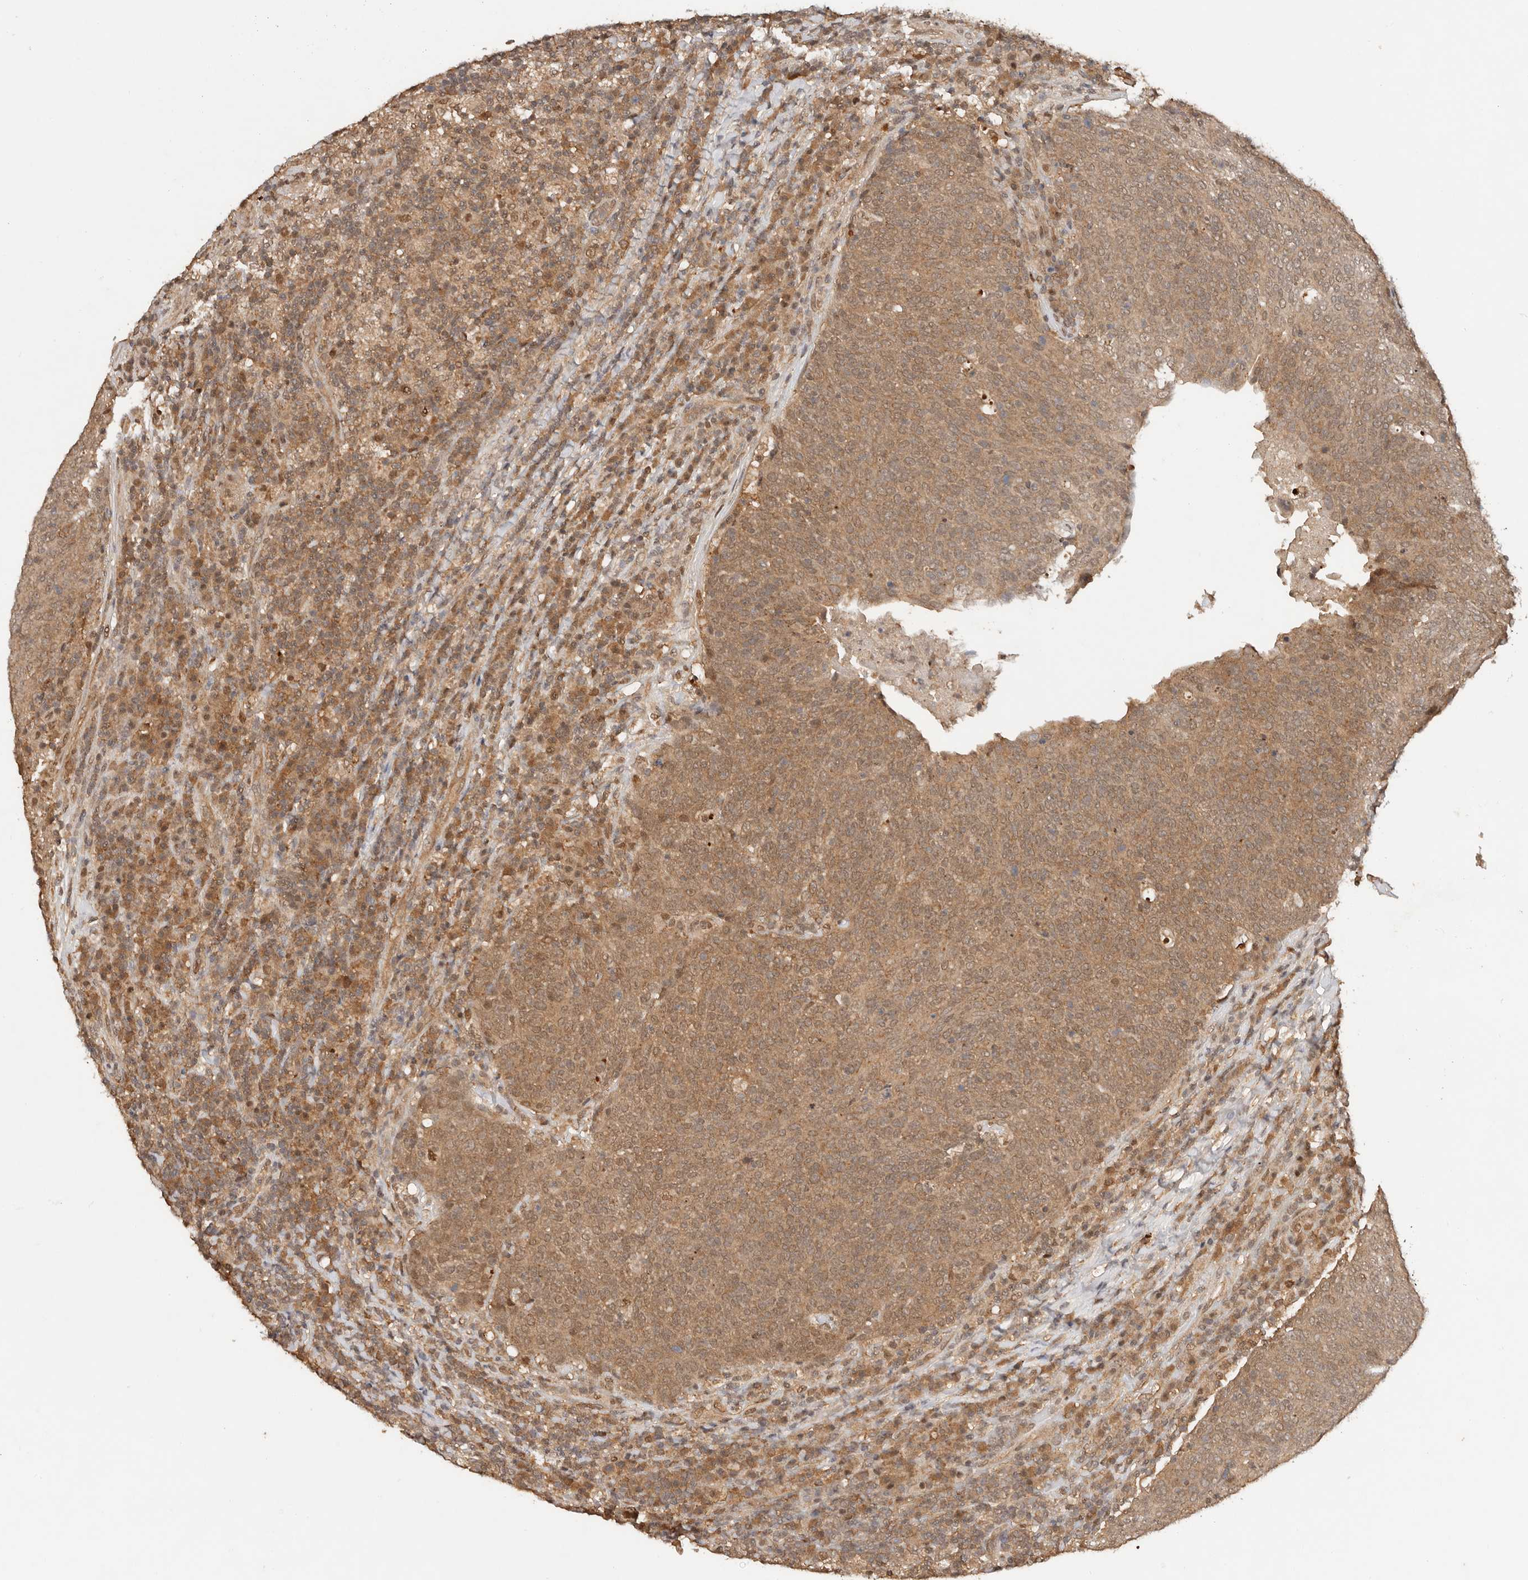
{"staining": {"intensity": "moderate", "quantity": ">75%", "location": "cytoplasmic/membranous"}, "tissue": "head and neck cancer", "cell_type": "Tumor cells", "image_type": "cancer", "snomed": [{"axis": "morphology", "description": "Squamous cell carcinoma, NOS"}, {"axis": "morphology", "description": "Squamous cell carcinoma, metastatic, NOS"}, {"axis": "topography", "description": "Lymph node"}, {"axis": "topography", "description": "Head-Neck"}], "caption": "IHC (DAB) staining of head and neck cancer shows moderate cytoplasmic/membranous protein expression in about >75% of tumor cells.", "gene": "PSMA5", "patient": {"sex": "male", "age": 62}}